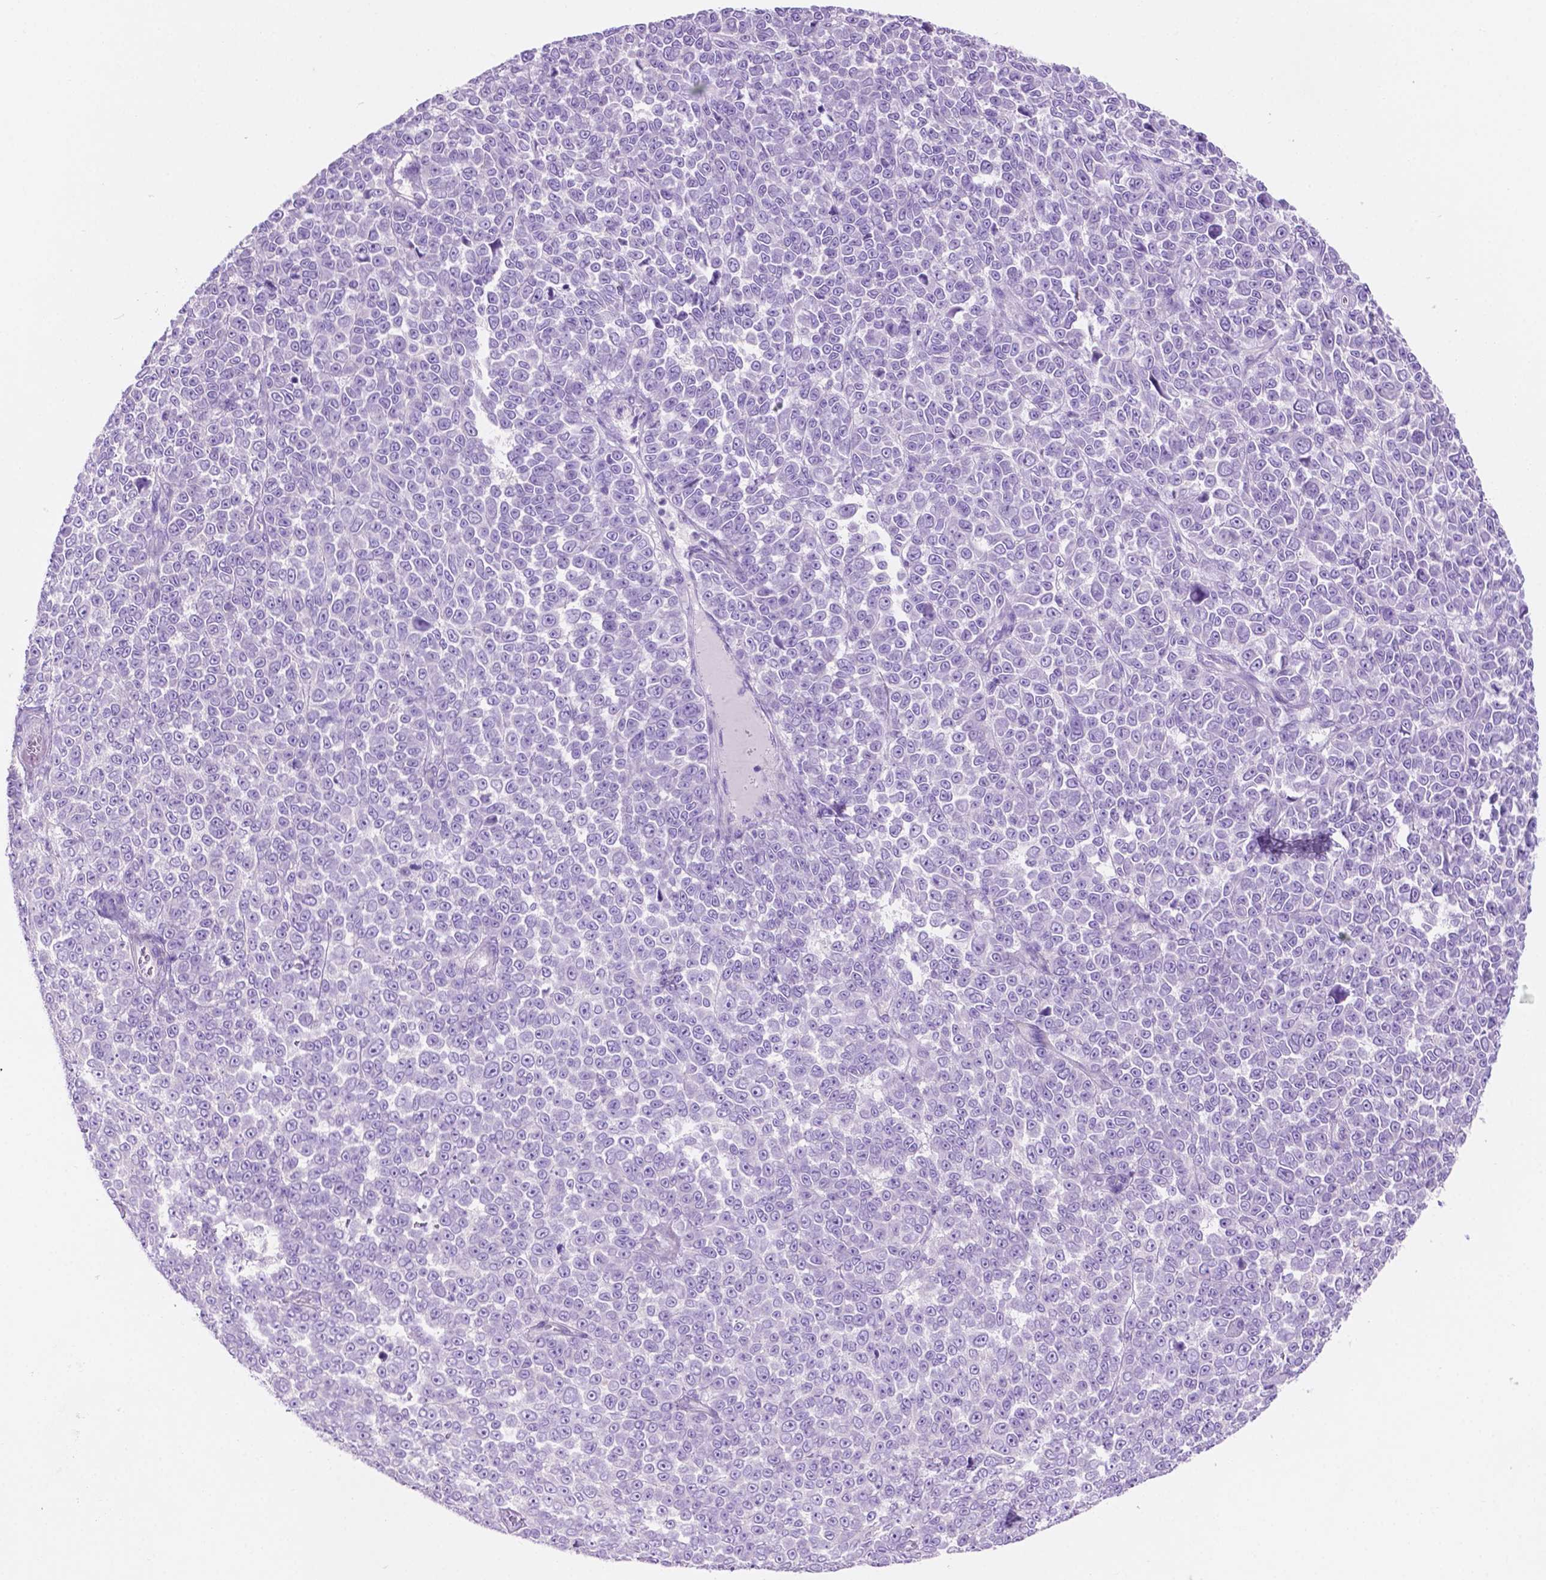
{"staining": {"intensity": "negative", "quantity": "none", "location": "none"}, "tissue": "melanoma", "cell_type": "Tumor cells", "image_type": "cancer", "snomed": [{"axis": "morphology", "description": "Malignant melanoma, NOS"}, {"axis": "topography", "description": "Skin"}], "caption": "The immunohistochemistry photomicrograph has no significant staining in tumor cells of melanoma tissue.", "gene": "IGFN1", "patient": {"sex": "female", "age": 95}}